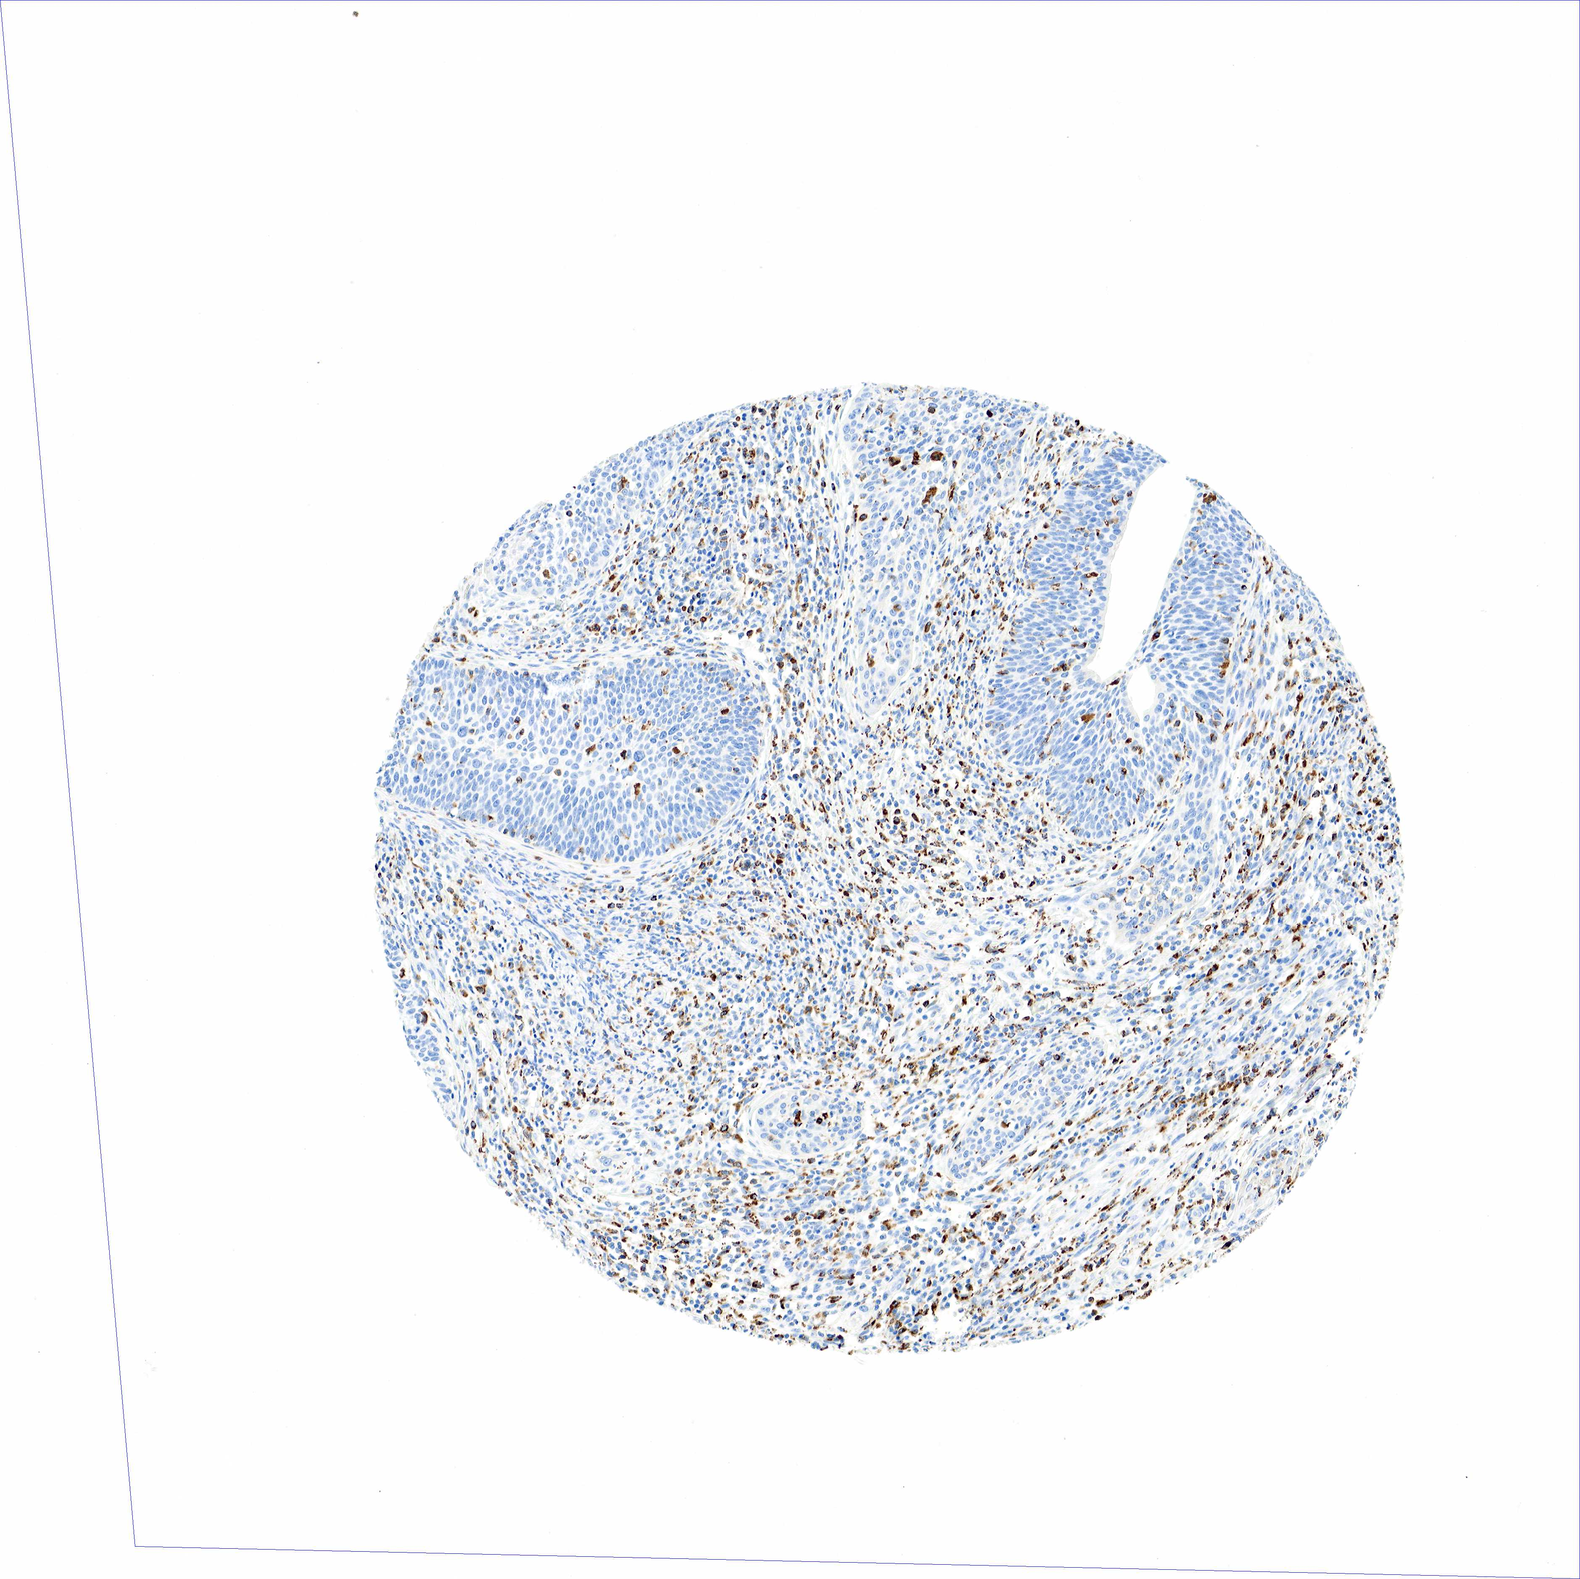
{"staining": {"intensity": "negative", "quantity": "none", "location": "none"}, "tissue": "cervical cancer", "cell_type": "Tumor cells", "image_type": "cancer", "snomed": [{"axis": "morphology", "description": "Squamous cell carcinoma, NOS"}, {"axis": "topography", "description": "Cervix"}], "caption": "Cervical cancer (squamous cell carcinoma) was stained to show a protein in brown. There is no significant positivity in tumor cells. (DAB (3,3'-diaminobenzidine) IHC visualized using brightfield microscopy, high magnification).", "gene": "CD68", "patient": {"sex": "female", "age": 41}}